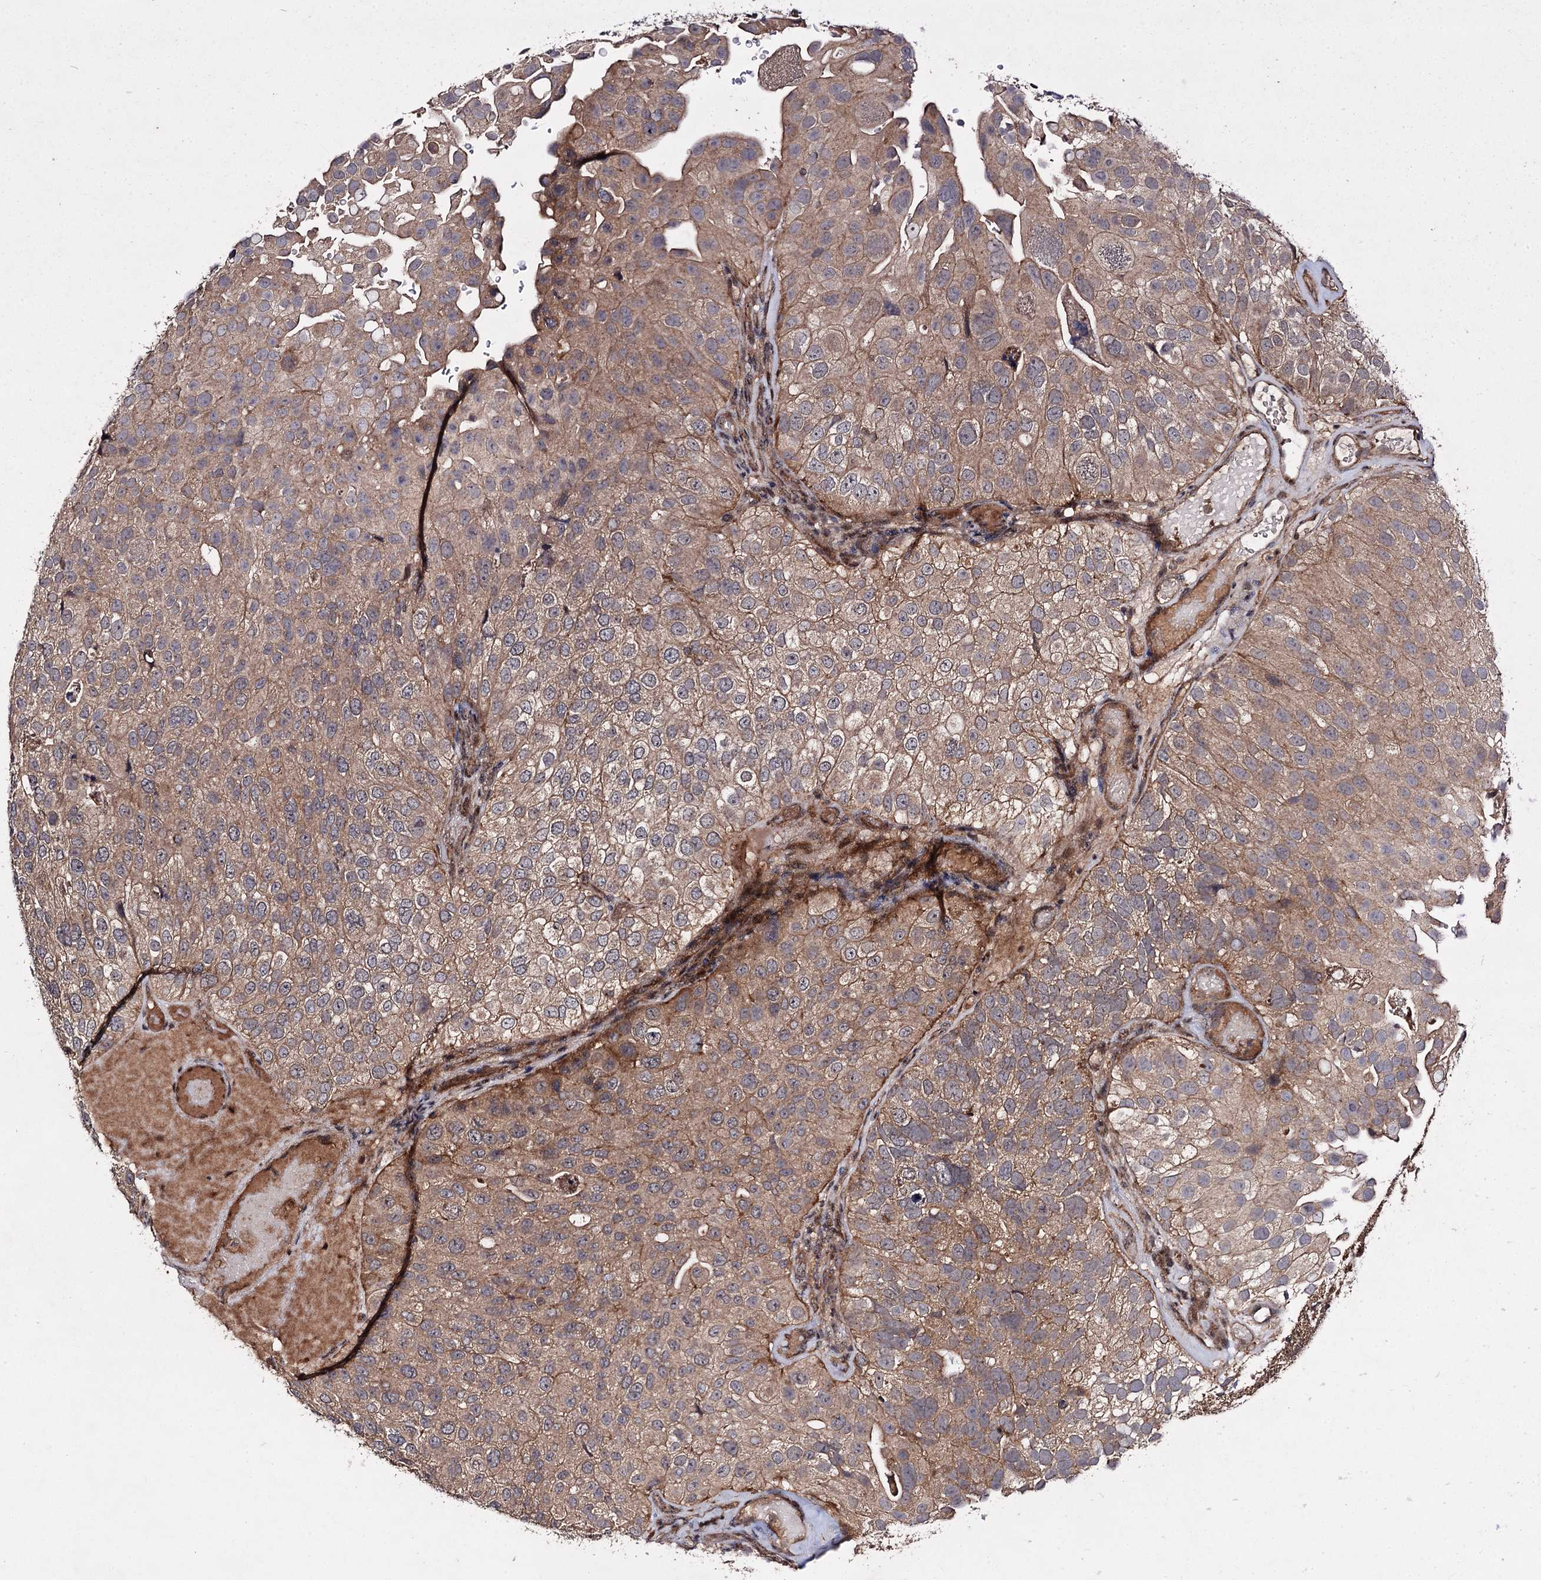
{"staining": {"intensity": "moderate", "quantity": ">75%", "location": "cytoplasmic/membranous"}, "tissue": "urothelial cancer", "cell_type": "Tumor cells", "image_type": "cancer", "snomed": [{"axis": "morphology", "description": "Urothelial carcinoma, Low grade"}, {"axis": "topography", "description": "Urinary bladder"}], "caption": "Urothelial cancer stained for a protein displays moderate cytoplasmic/membranous positivity in tumor cells.", "gene": "KXD1", "patient": {"sex": "male", "age": 78}}